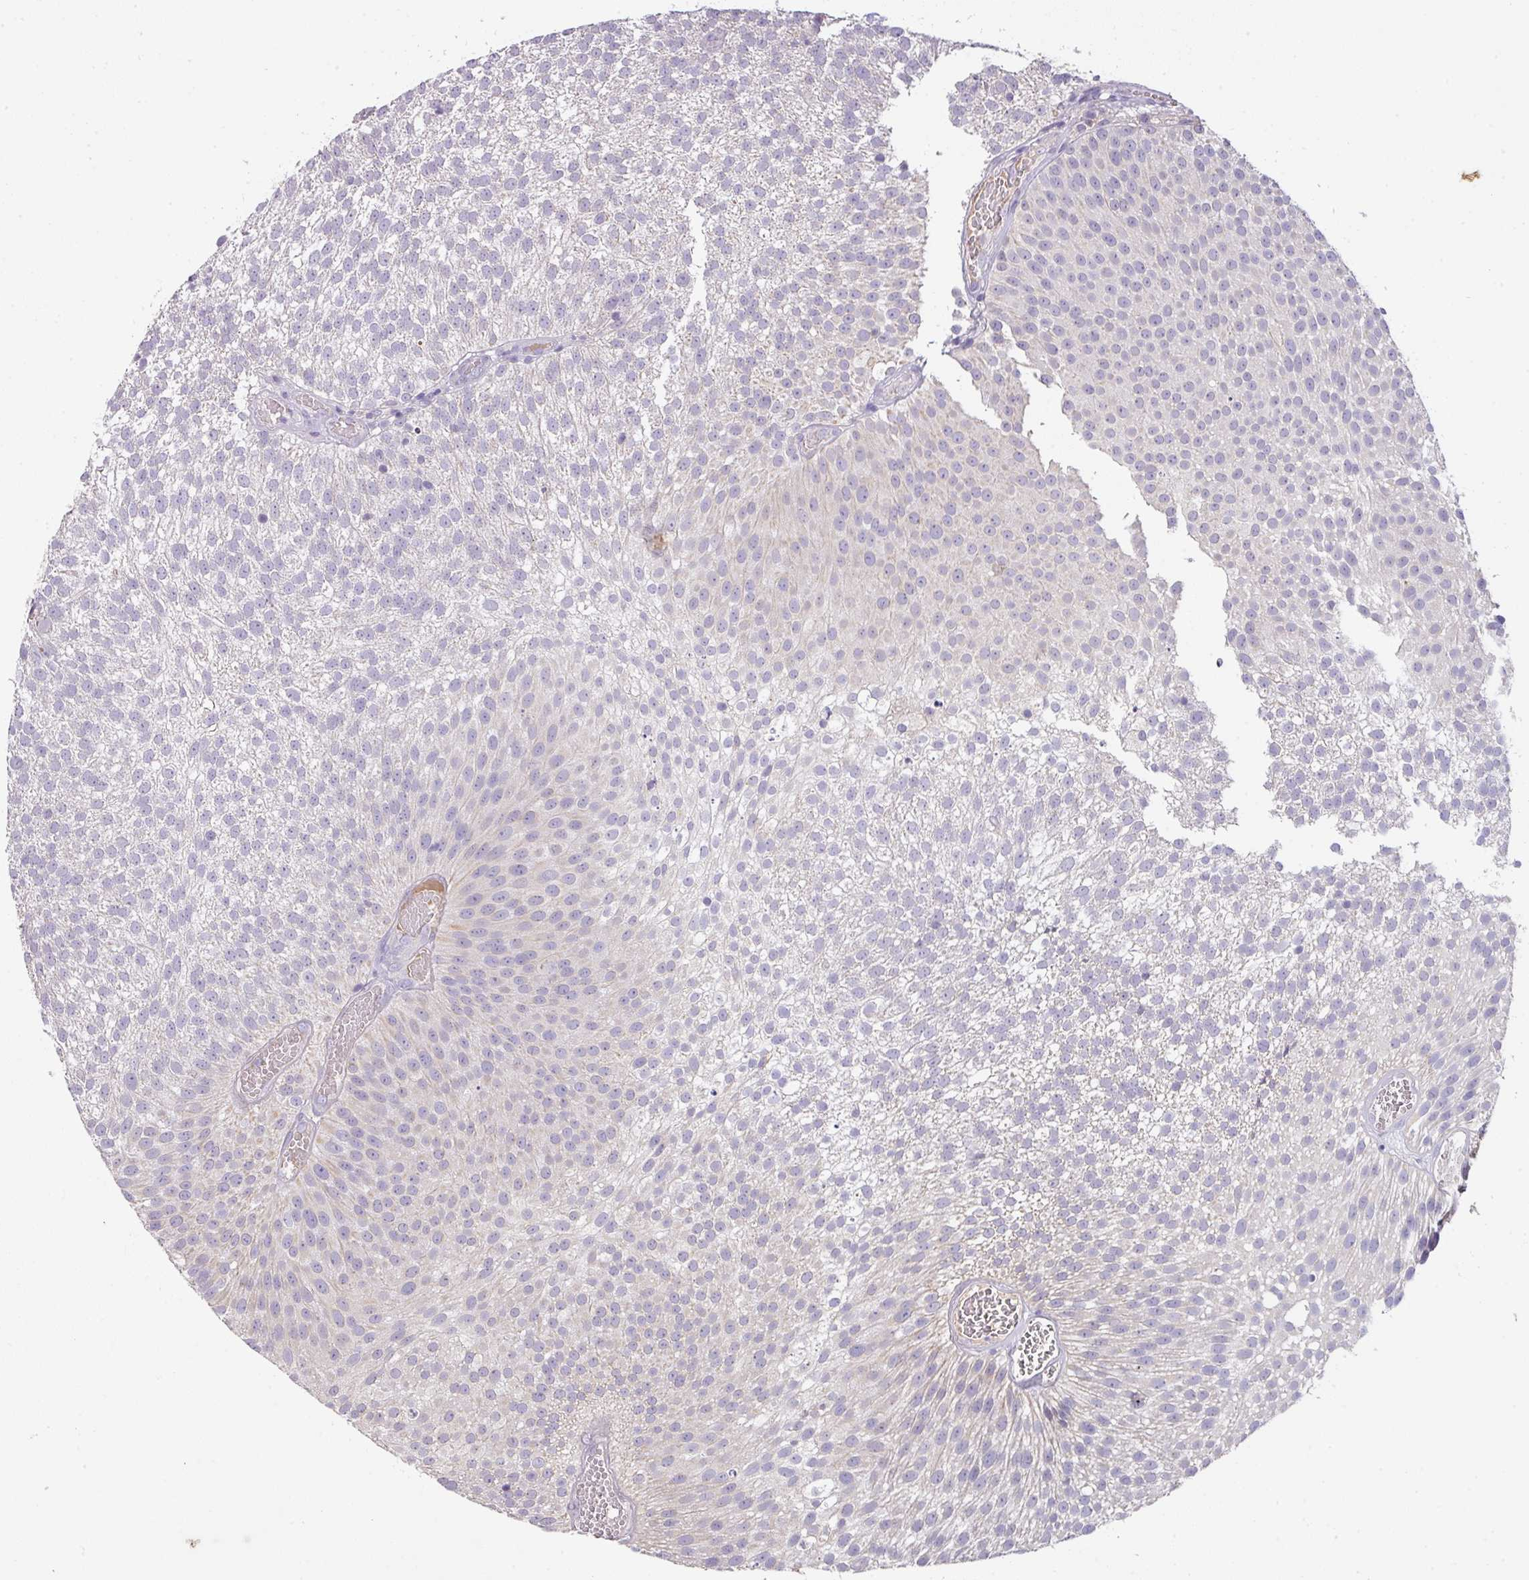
{"staining": {"intensity": "negative", "quantity": "none", "location": "none"}, "tissue": "urothelial cancer", "cell_type": "Tumor cells", "image_type": "cancer", "snomed": [{"axis": "morphology", "description": "Urothelial carcinoma, Low grade"}, {"axis": "topography", "description": "Urinary bladder"}], "caption": "IHC image of urothelial carcinoma (low-grade) stained for a protein (brown), which reveals no expression in tumor cells. The staining is performed using DAB brown chromogen with nuclei counter-stained in using hematoxylin.", "gene": "ZNF266", "patient": {"sex": "female", "age": 79}}